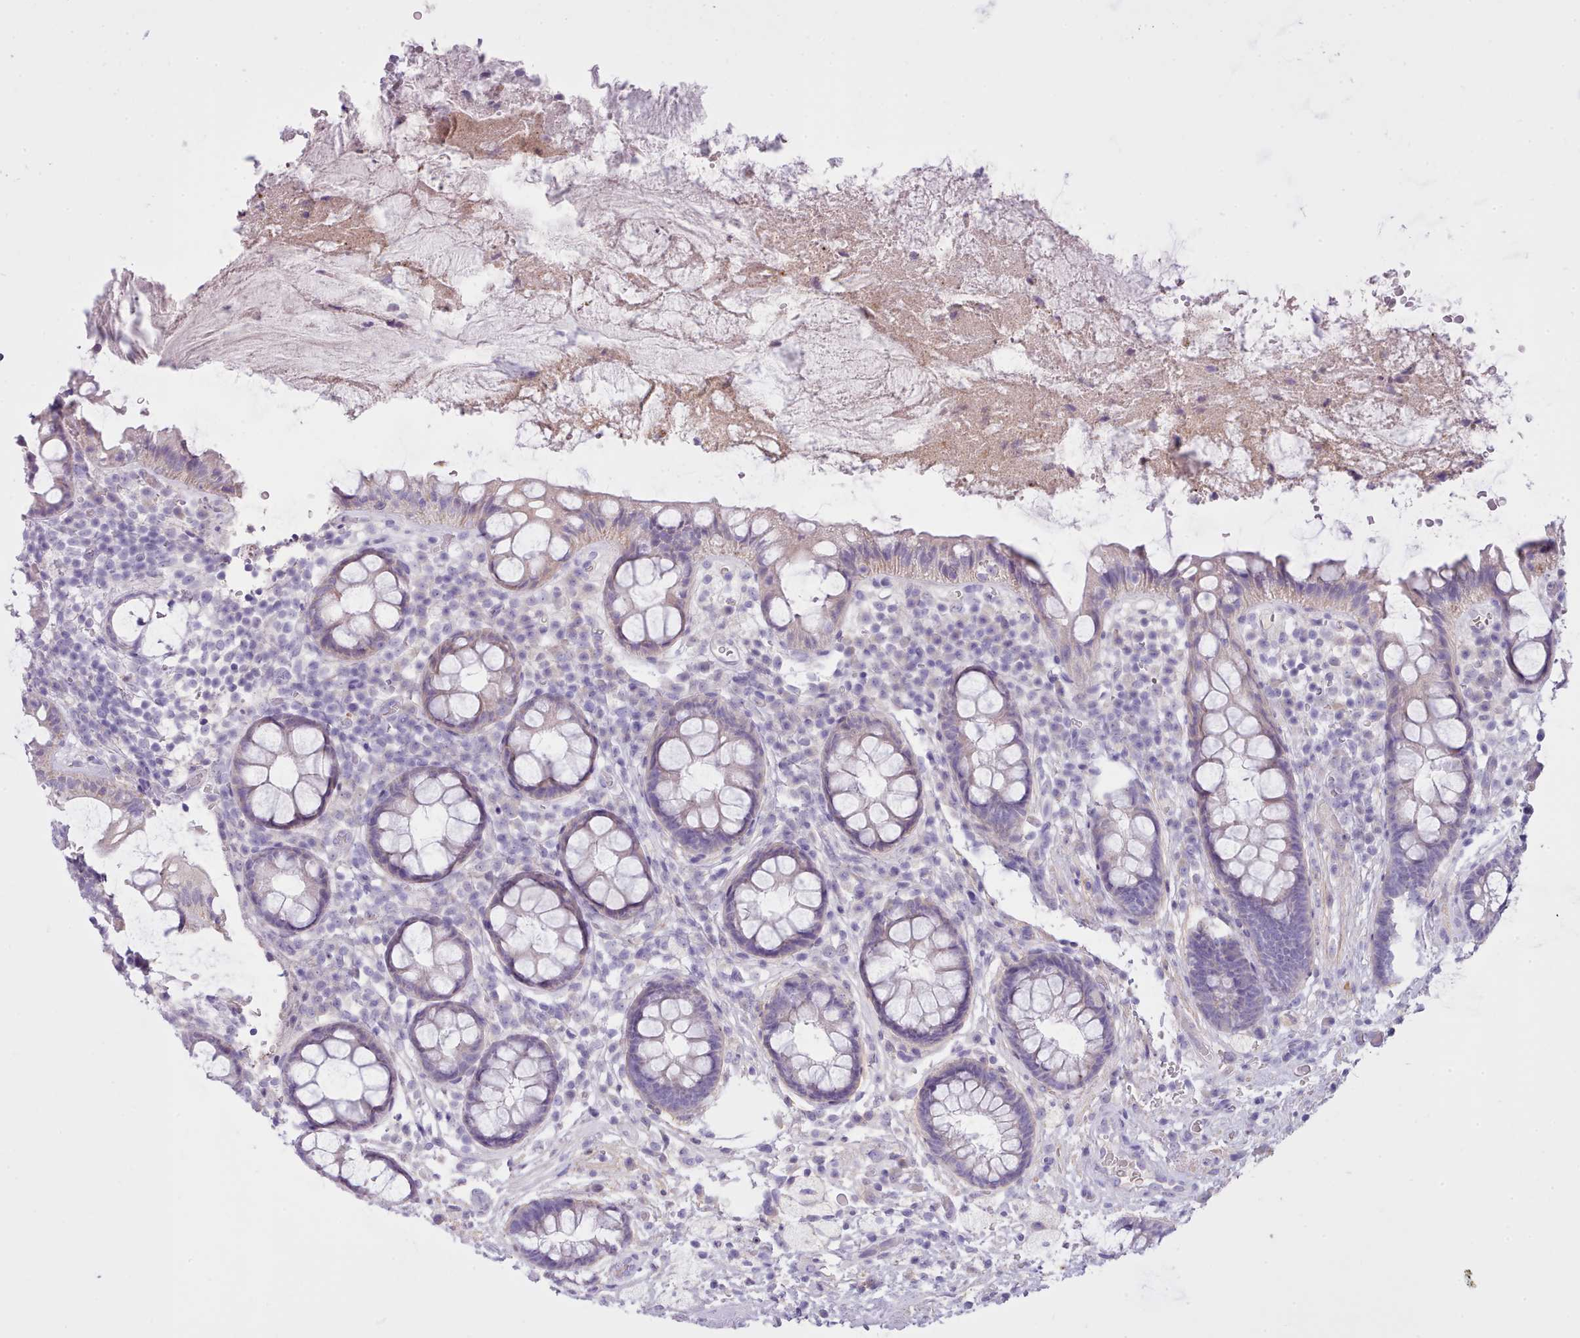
{"staining": {"intensity": "weak", "quantity": "<25%", "location": "cytoplasmic/membranous"}, "tissue": "rectum", "cell_type": "Glandular cells", "image_type": "normal", "snomed": [{"axis": "morphology", "description": "Normal tissue, NOS"}, {"axis": "topography", "description": "Rectum"}, {"axis": "topography", "description": "Peripheral nerve tissue"}], "caption": "This is a micrograph of immunohistochemistry staining of normal rectum, which shows no expression in glandular cells.", "gene": "CYP2A13", "patient": {"sex": "female", "age": 69}}